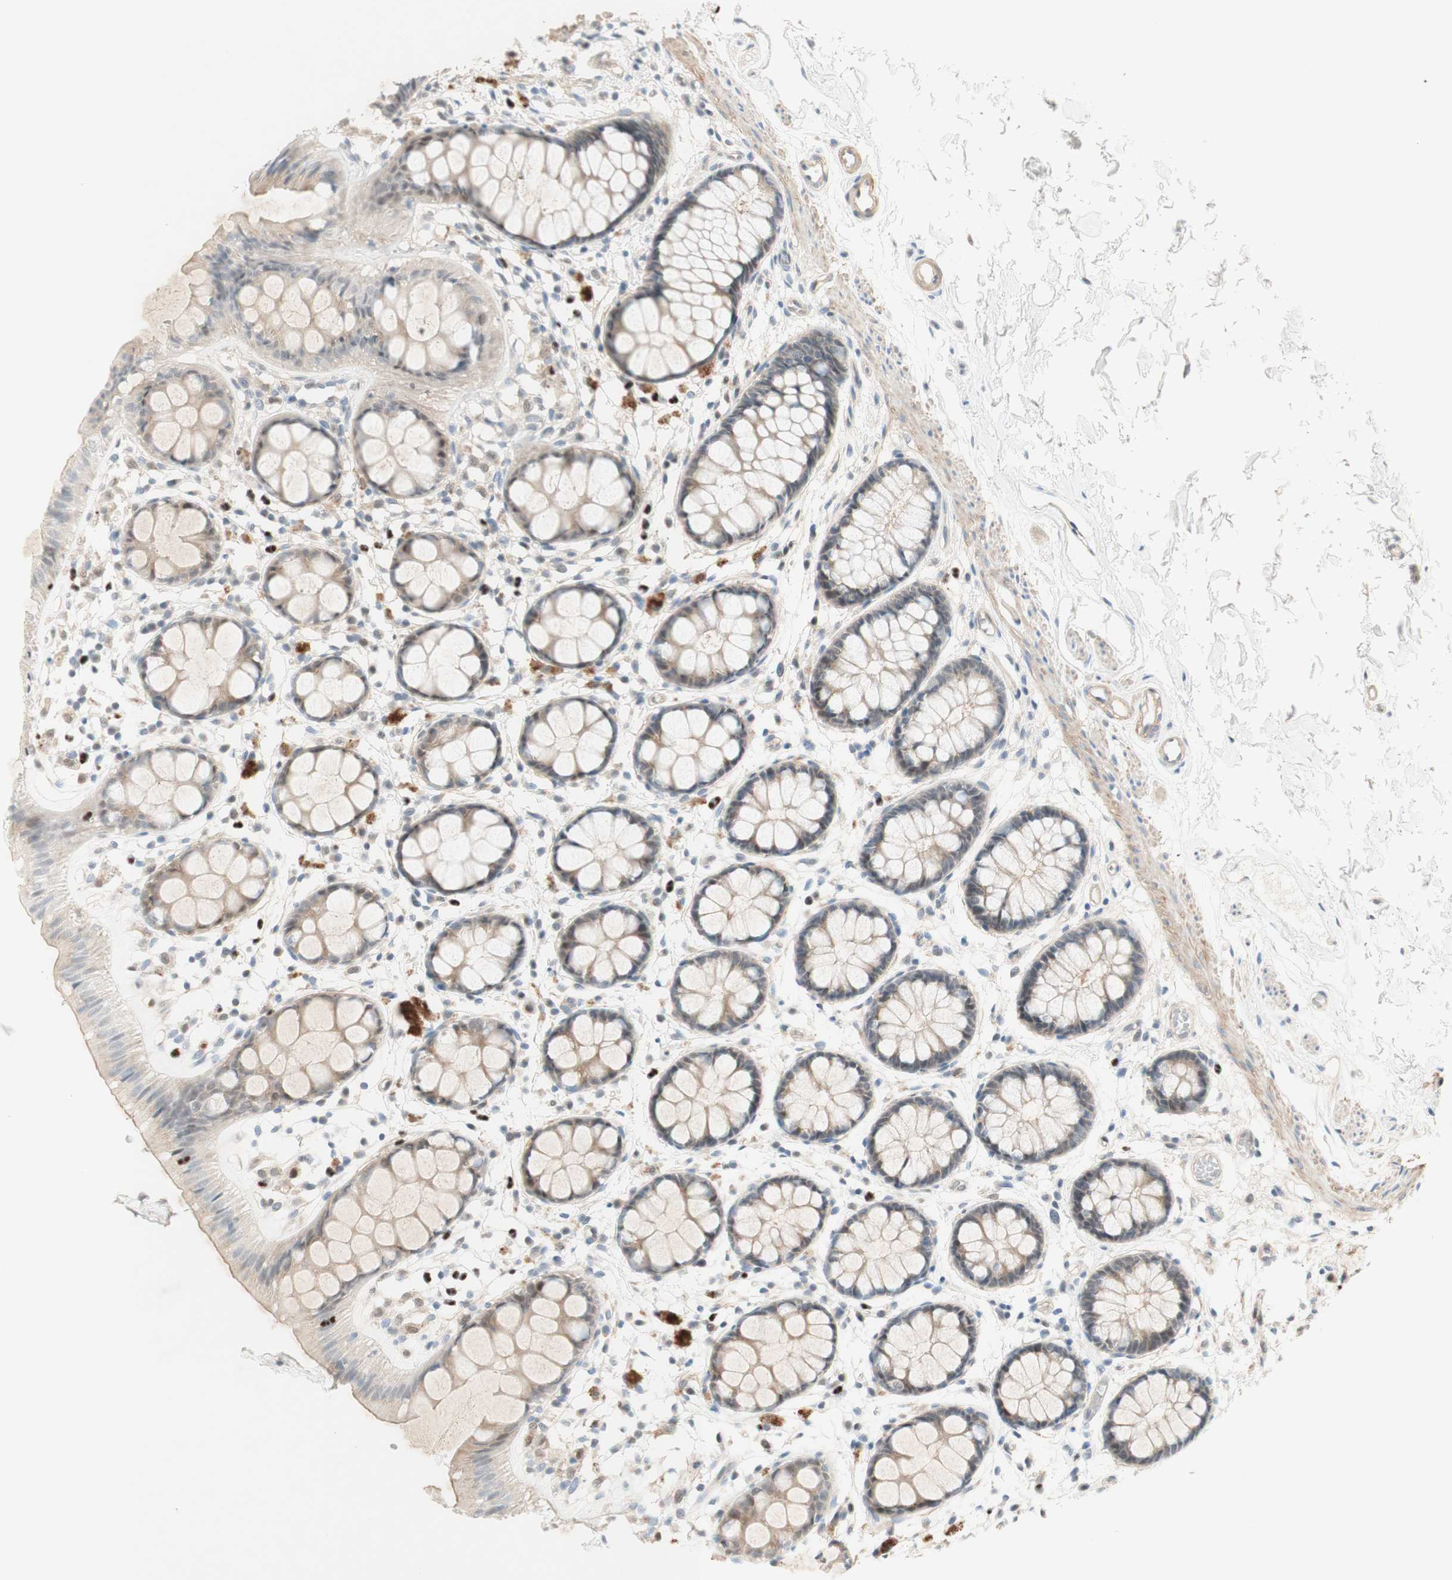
{"staining": {"intensity": "weak", "quantity": "25%-75%", "location": "cytoplasmic/membranous,nuclear"}, "tissue": "rectum", "cell_type": "Glandular cells", "image_type": "normal", "snomed": [{"axis": "morphology", "description": "Normal tissue, NOS"}, {"axis": "topography", "description": "Rectum"}], "caption": "IHC (DAB (3,3'-diaminobenzidine)) staining of benign human rectum reveals weak cytoplasmic/membranous,nuclear protein staining in approximately 25%-75% of glandular cells.", "gene": "RFNG", "patient": {"sex": "female", "age": 66}}